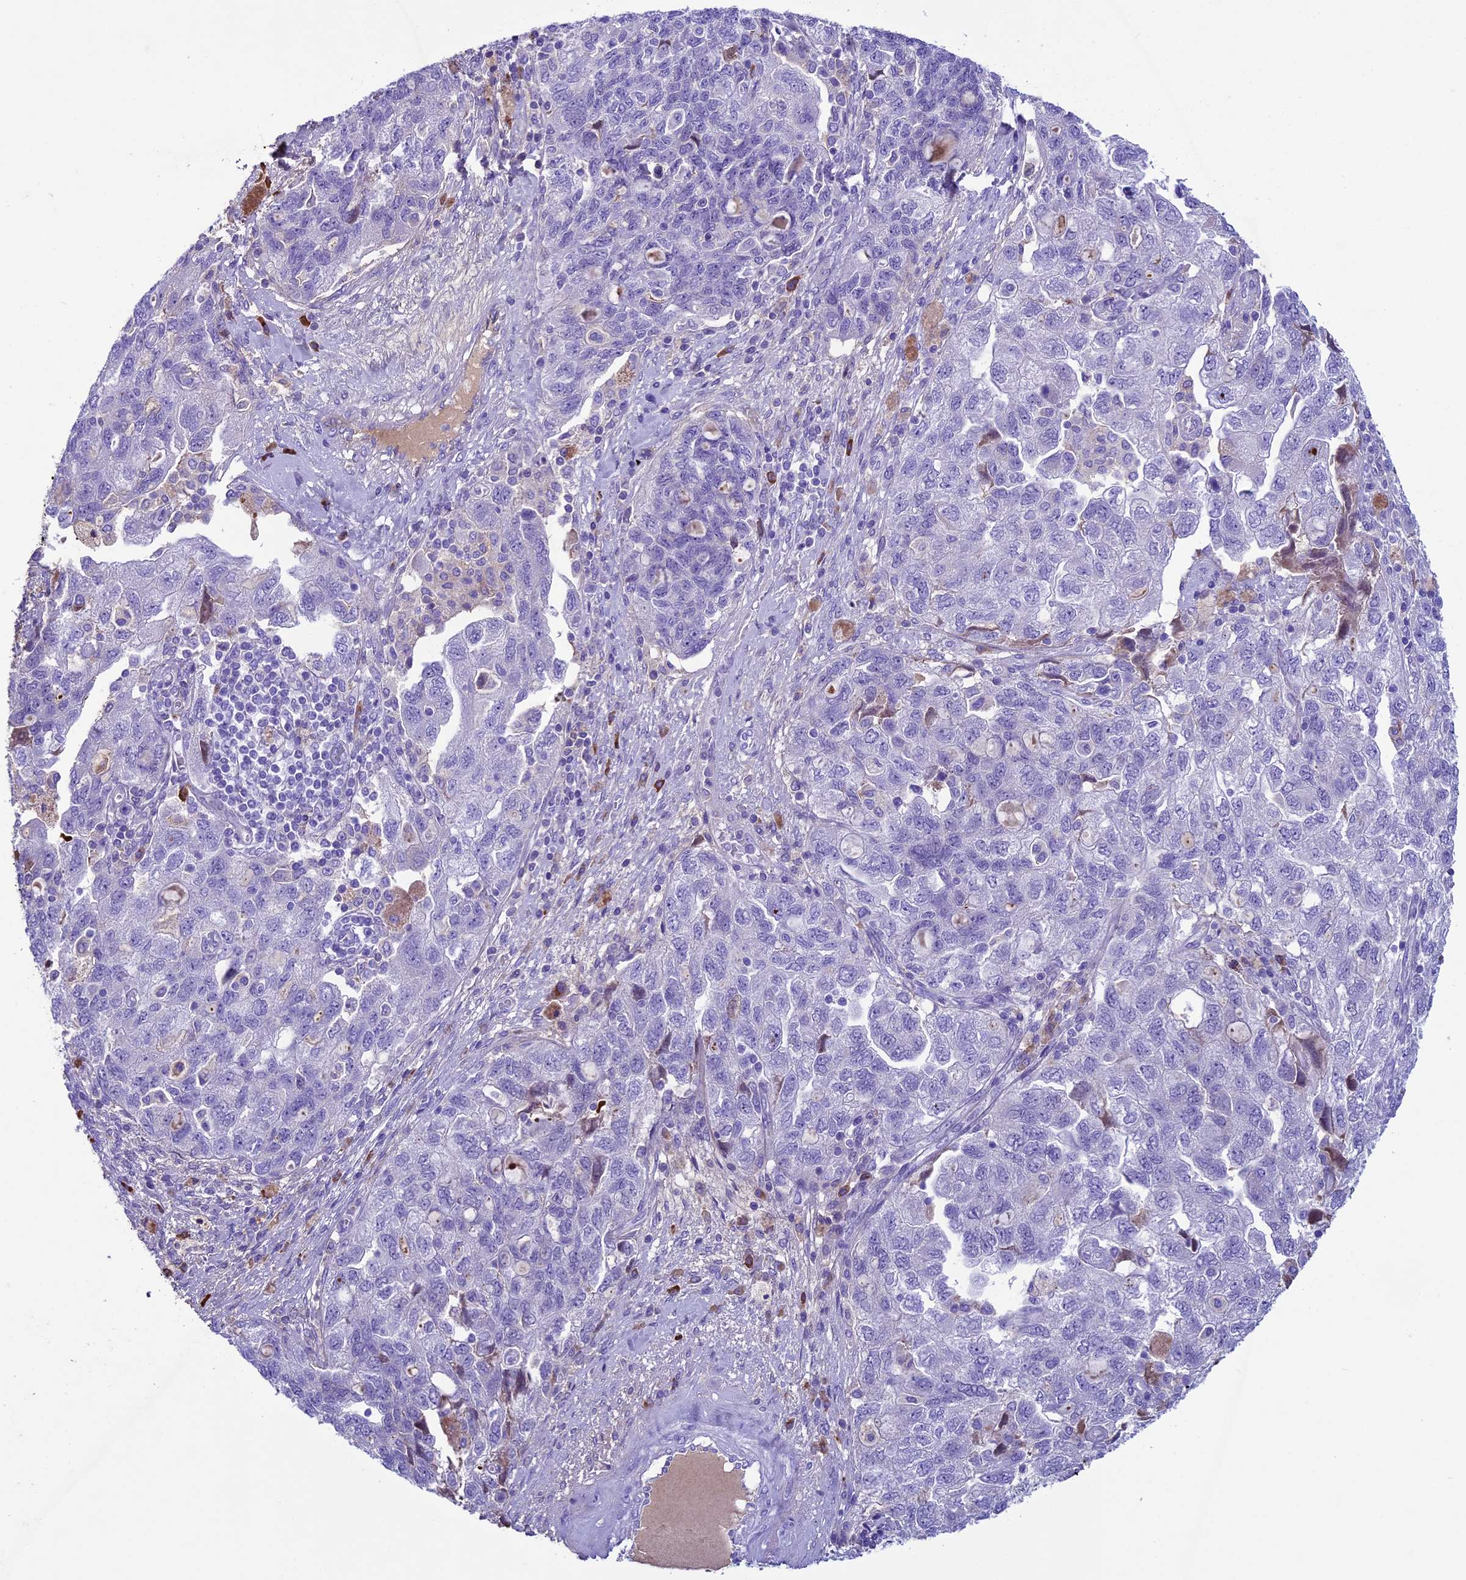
{"staining": {"intensity": "negative", "quantity": "none", "location": "none"}, "tissue": "ovarian cancer", "cell_type": "Tumor cells", "image_type": "cancer", "snomed": [{"axis": "morphology", "description": "Carcinoma, NOS"}, {"axis": "morphology", "description": "Cystadenocarcinoma, serous, NOS"}, {"axis": "topography", "description": "Ovary"}], "caption": "Tumor cells are negative for protein expression in human ovarian cancer.", "gene": "IGSF6", "patient": {"sex": "female", "age": 69}}